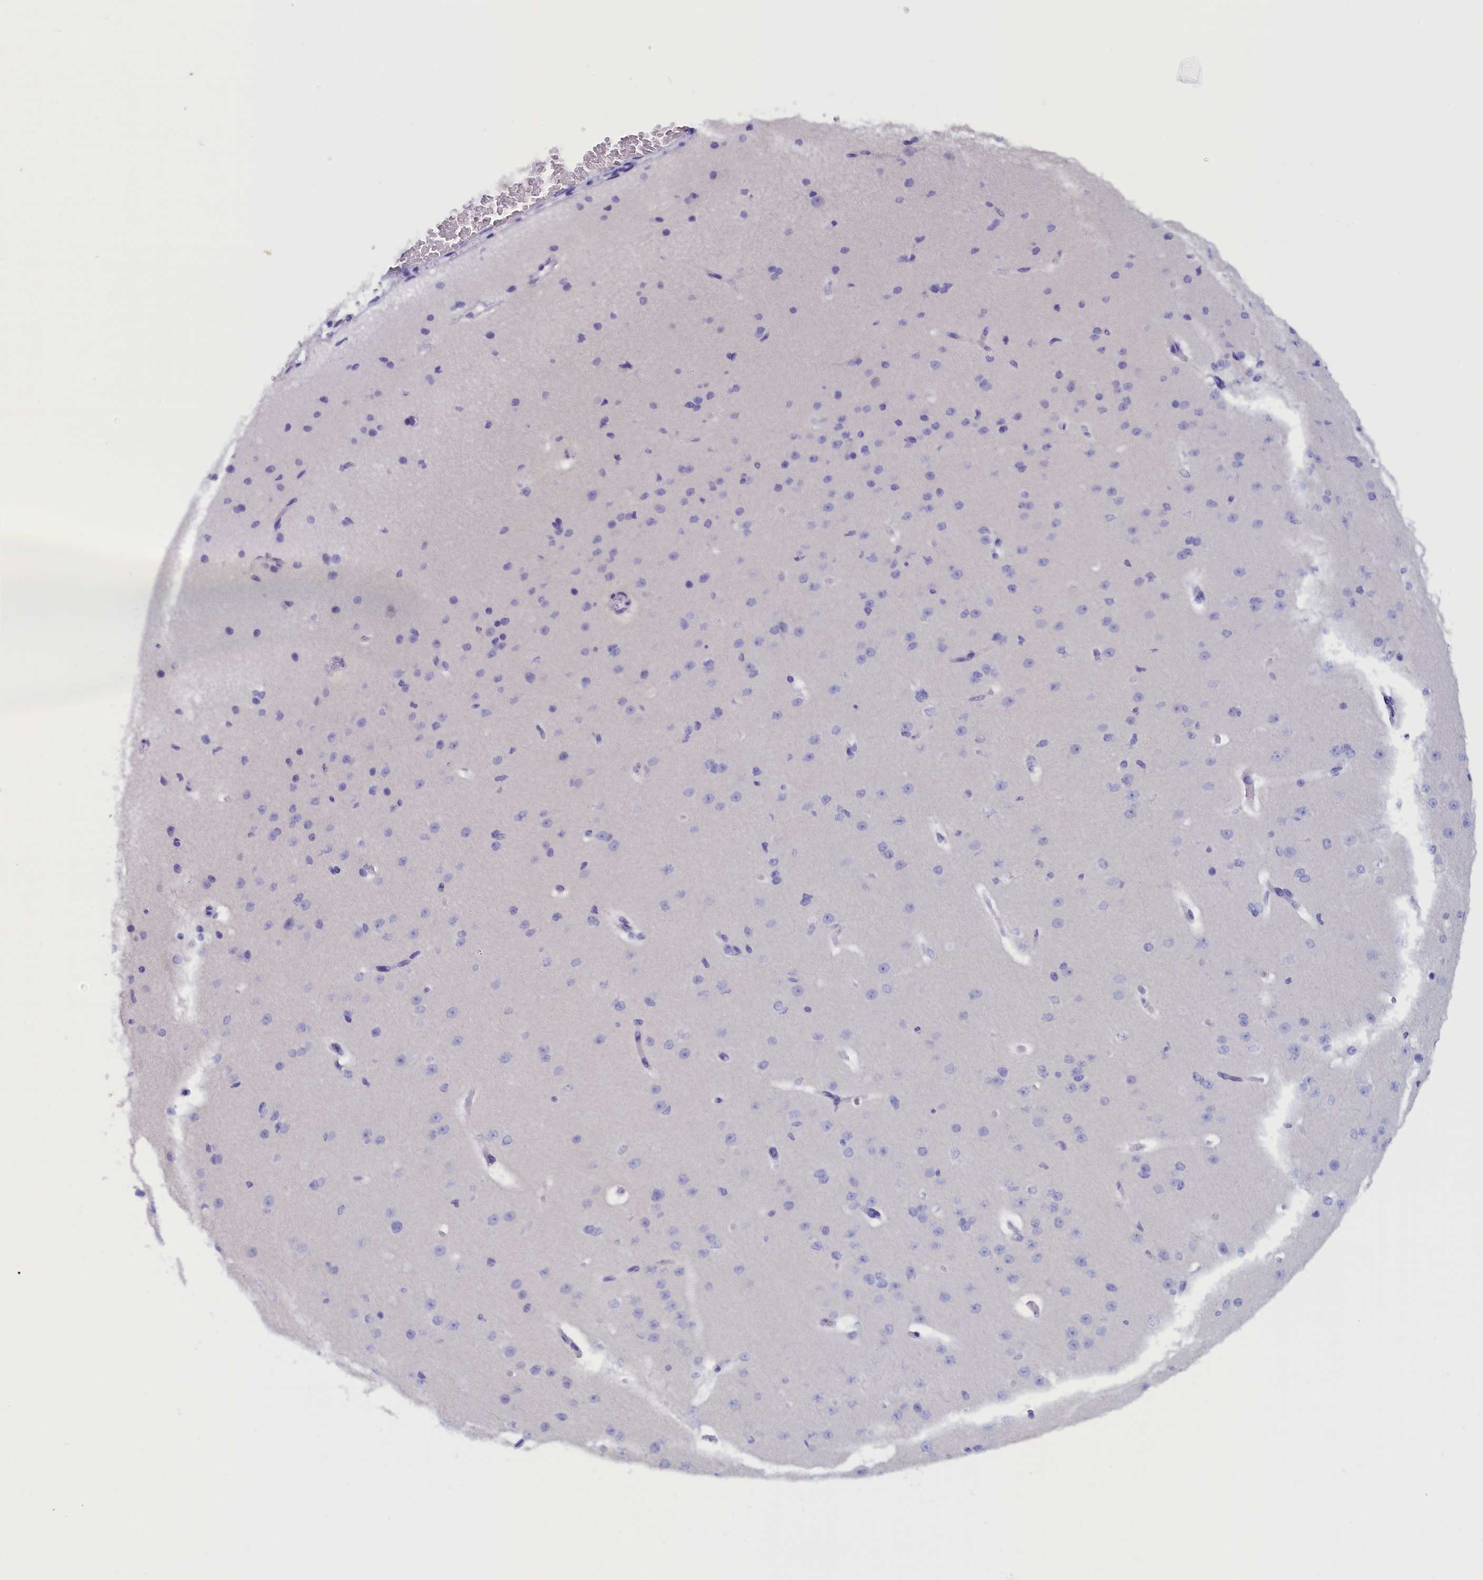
{"staining": {"intensity": "negative", "quantity": "none", "location": "none"}, "tissue": "cerebral cortex", "cell_type": "Endothelial cells", "image_type": "normal", "snomed": [{"axis": "morphology", "description": "Normal tissue, NOS"}, {"axis": "morphology", "description": "Developmental malformation"}, {"axis": "topography", "description": "Cerebral cortex"}], "caption": "There is no significant expression in endothelial cells of cerebral cortex. Brightfield microscopy of immunohistochemistry (IHC) stained with DAB (brown) and hematoxylin (blue), captured at high magnification.", "gene": "ANKRD2", "patient": {"sex": "female", "age": 30}}